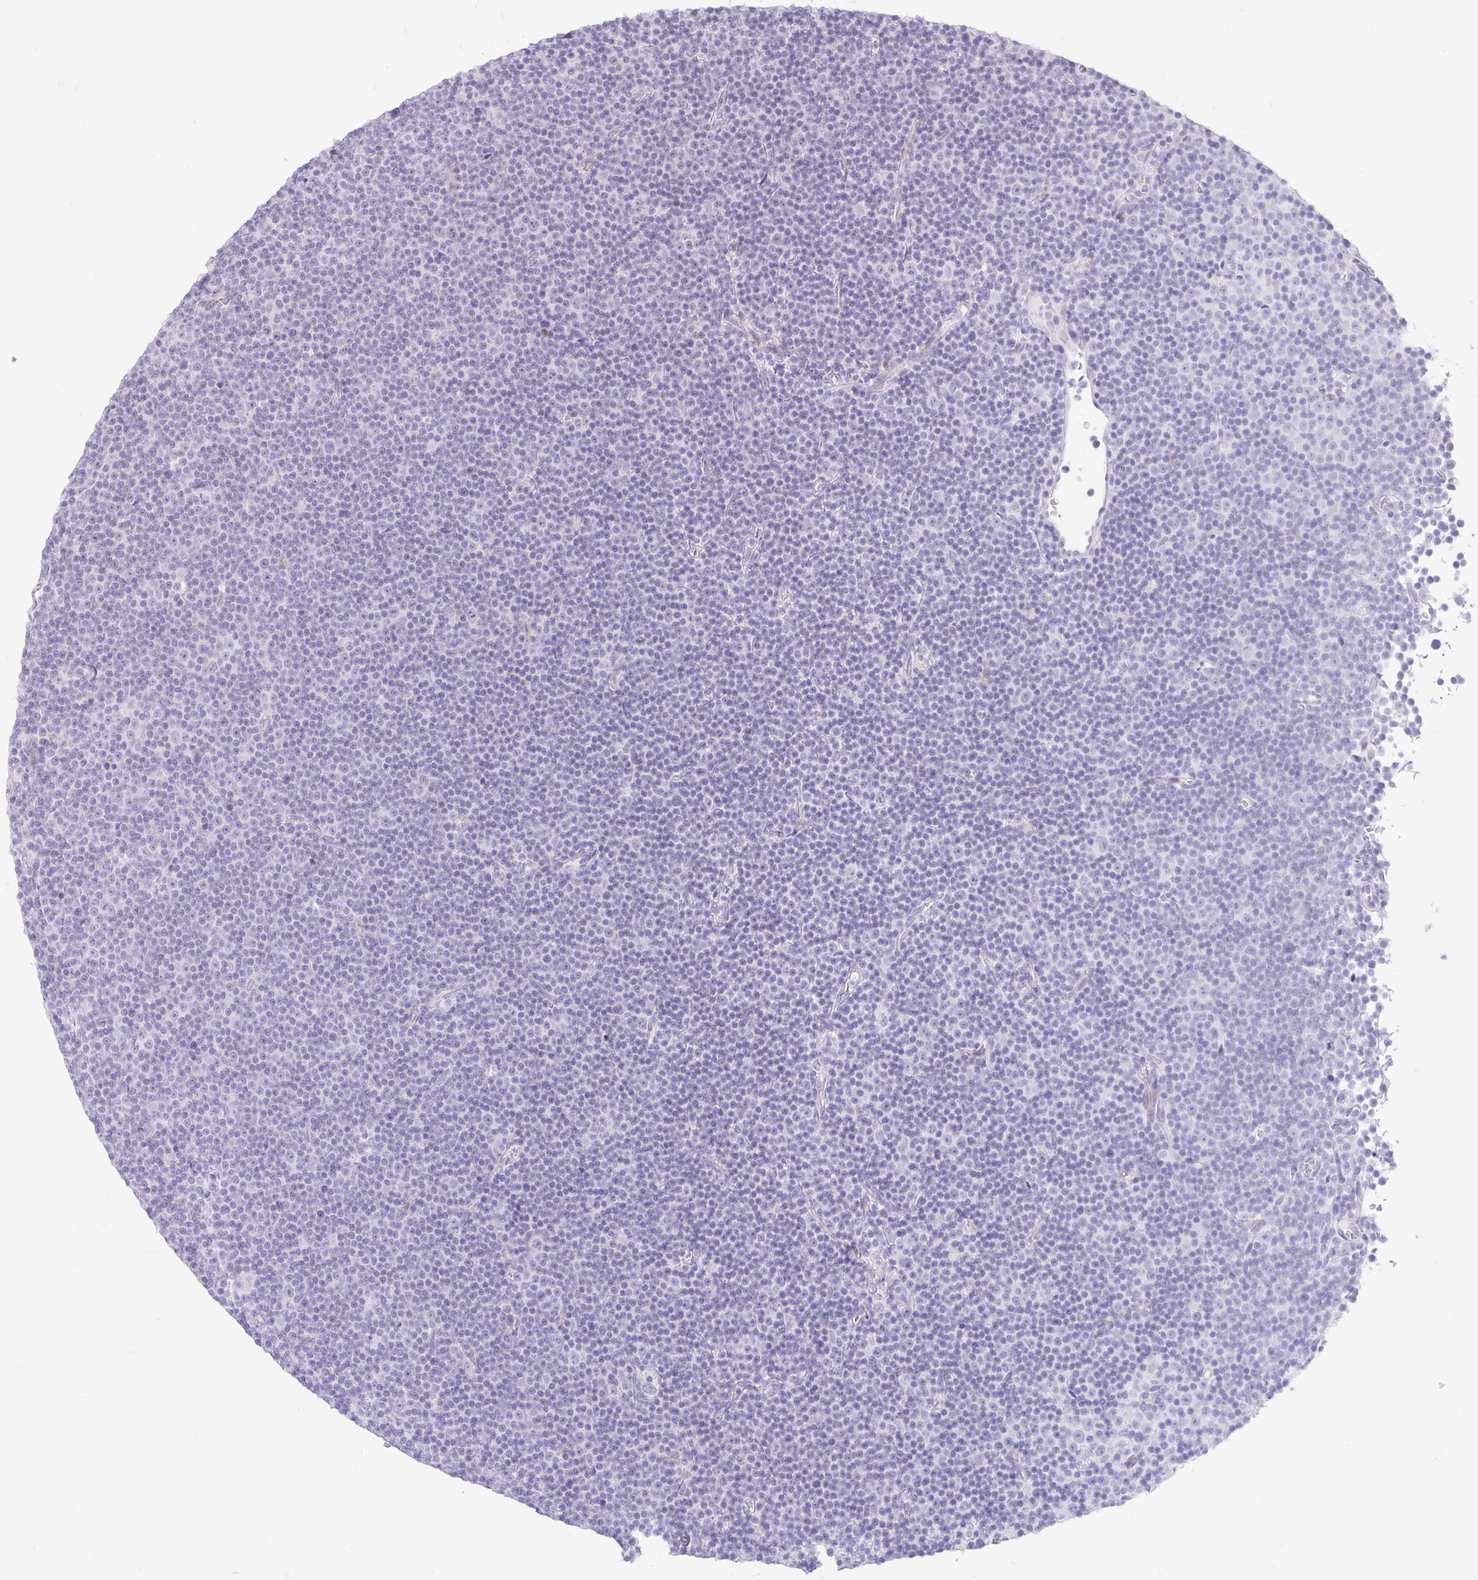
{"staining": {"intensity": "negative", "quantity": "none", "location": "none"}, "tissue": "lymphoma", "cell_type": "Tumor cells", "image_type": "cancer", "snomed": [{"axis": "morphology", "description": "Malignant lymphoma, non-Hodgkin's type, Low grade"}, {"axis": "topography", "description": "Lymph node"}], "caption": "High magnification brightfield microscopy of lymphoma stained with DAB (brown) and counterstained with hematoxylin (blue): tumor cells show no significant staining.", "gene": "REEP1", "patient": {"sex": "female", "age": 67}}